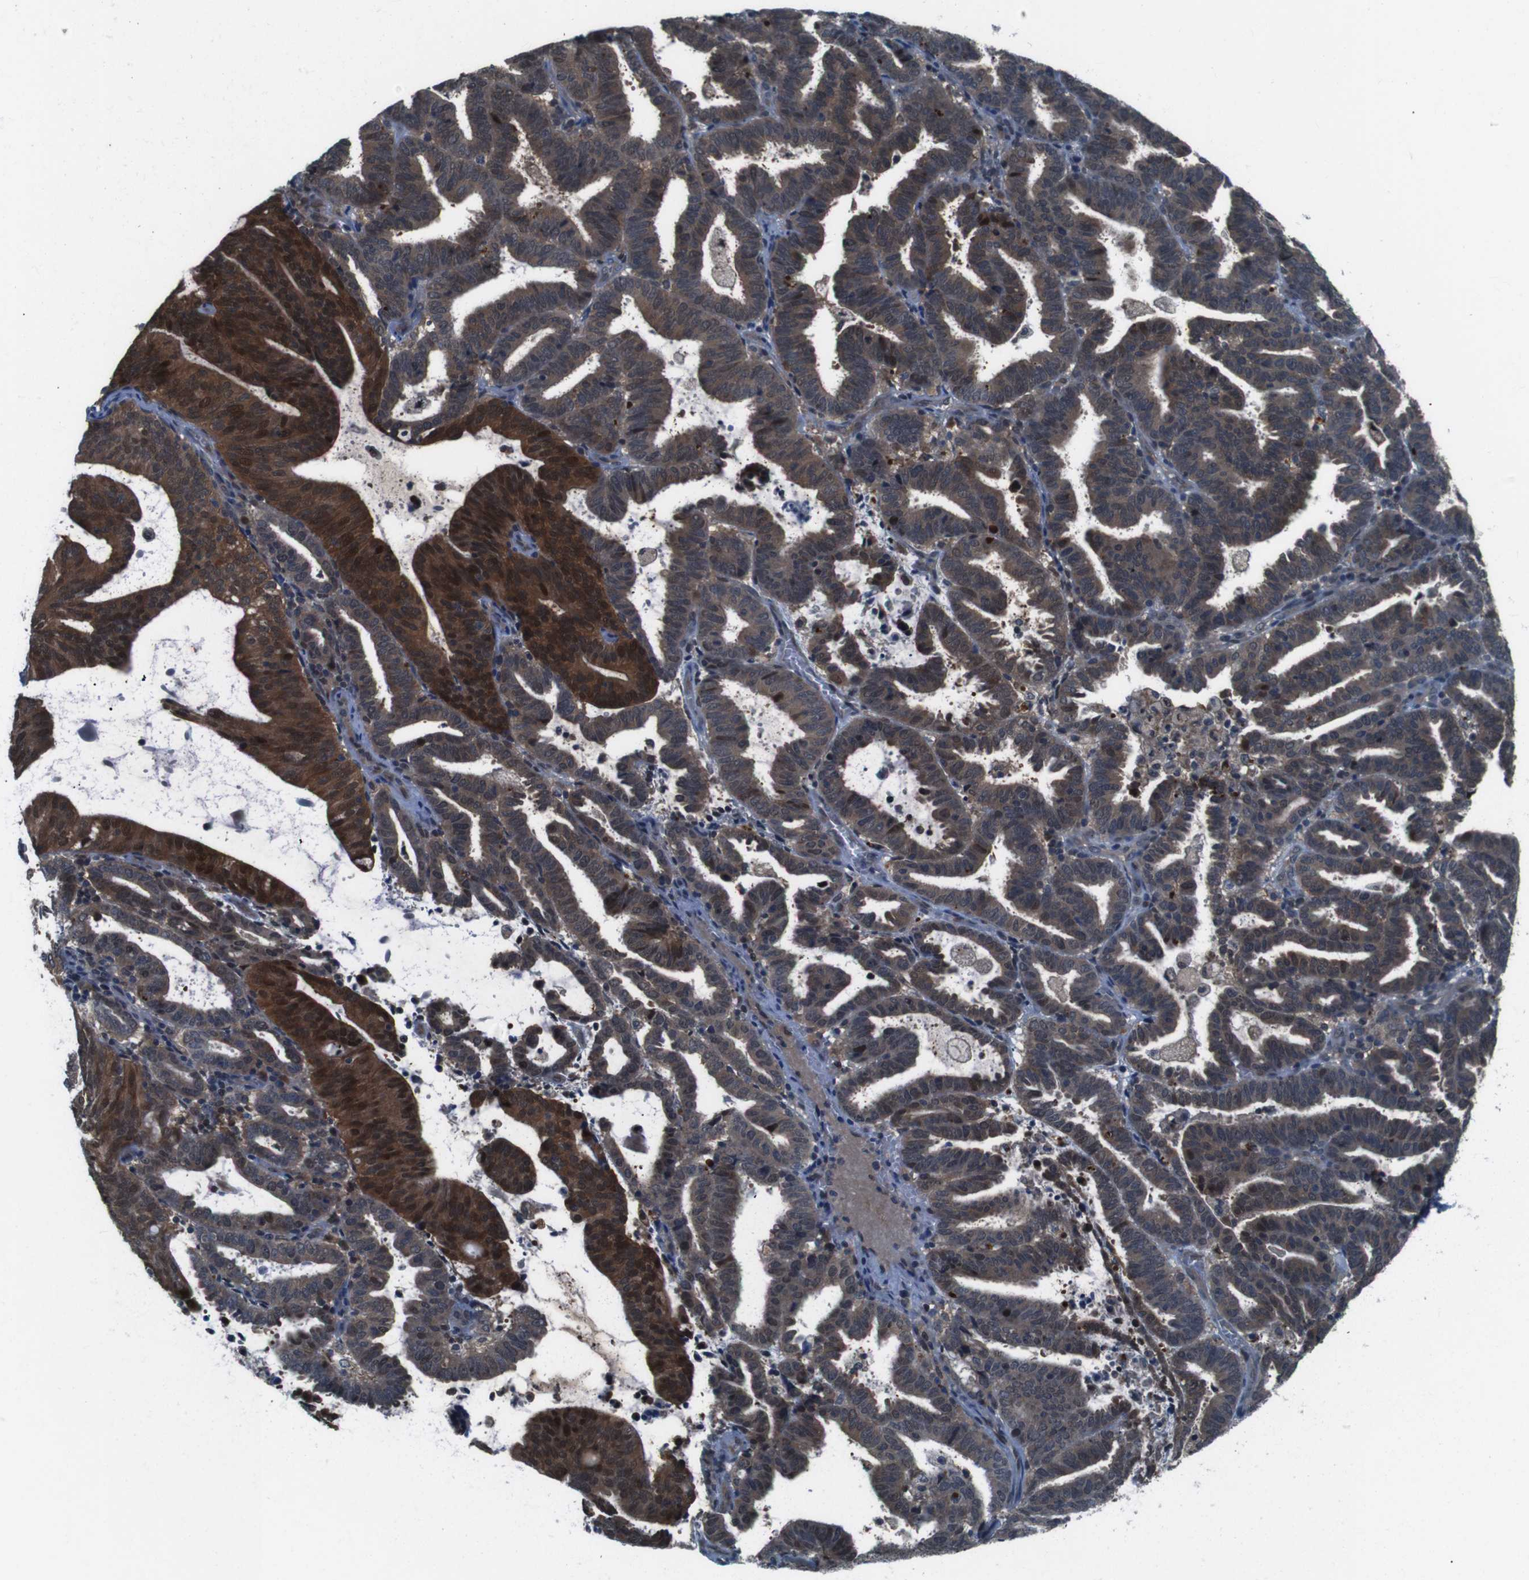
{"staining": {"intensity": "strong", "quantity": ">75%", "location": "cytoplasmic/membranous,nuclear"}, "tissue": "endometrial cancer", "cell_type": "Tumor cells", "image_type": "cancer", "snomed": [{"axis": "morphology", "description": "Adenocarcinoma, NOS"}, {"axis": "topography", "description": "Uterus"}], "caption": "Protein staining of endometrial cancer tissue demonstrates strong cytoplasmic/membranous and nuclear positivity in about >75% of tumor cells. Using DAB (brown) and hematoxylin (blue) stains, captured at high magnification using brightfield microscopy.", "gene": "LRP5", "patient": {"sex": "female", "age": 83}}